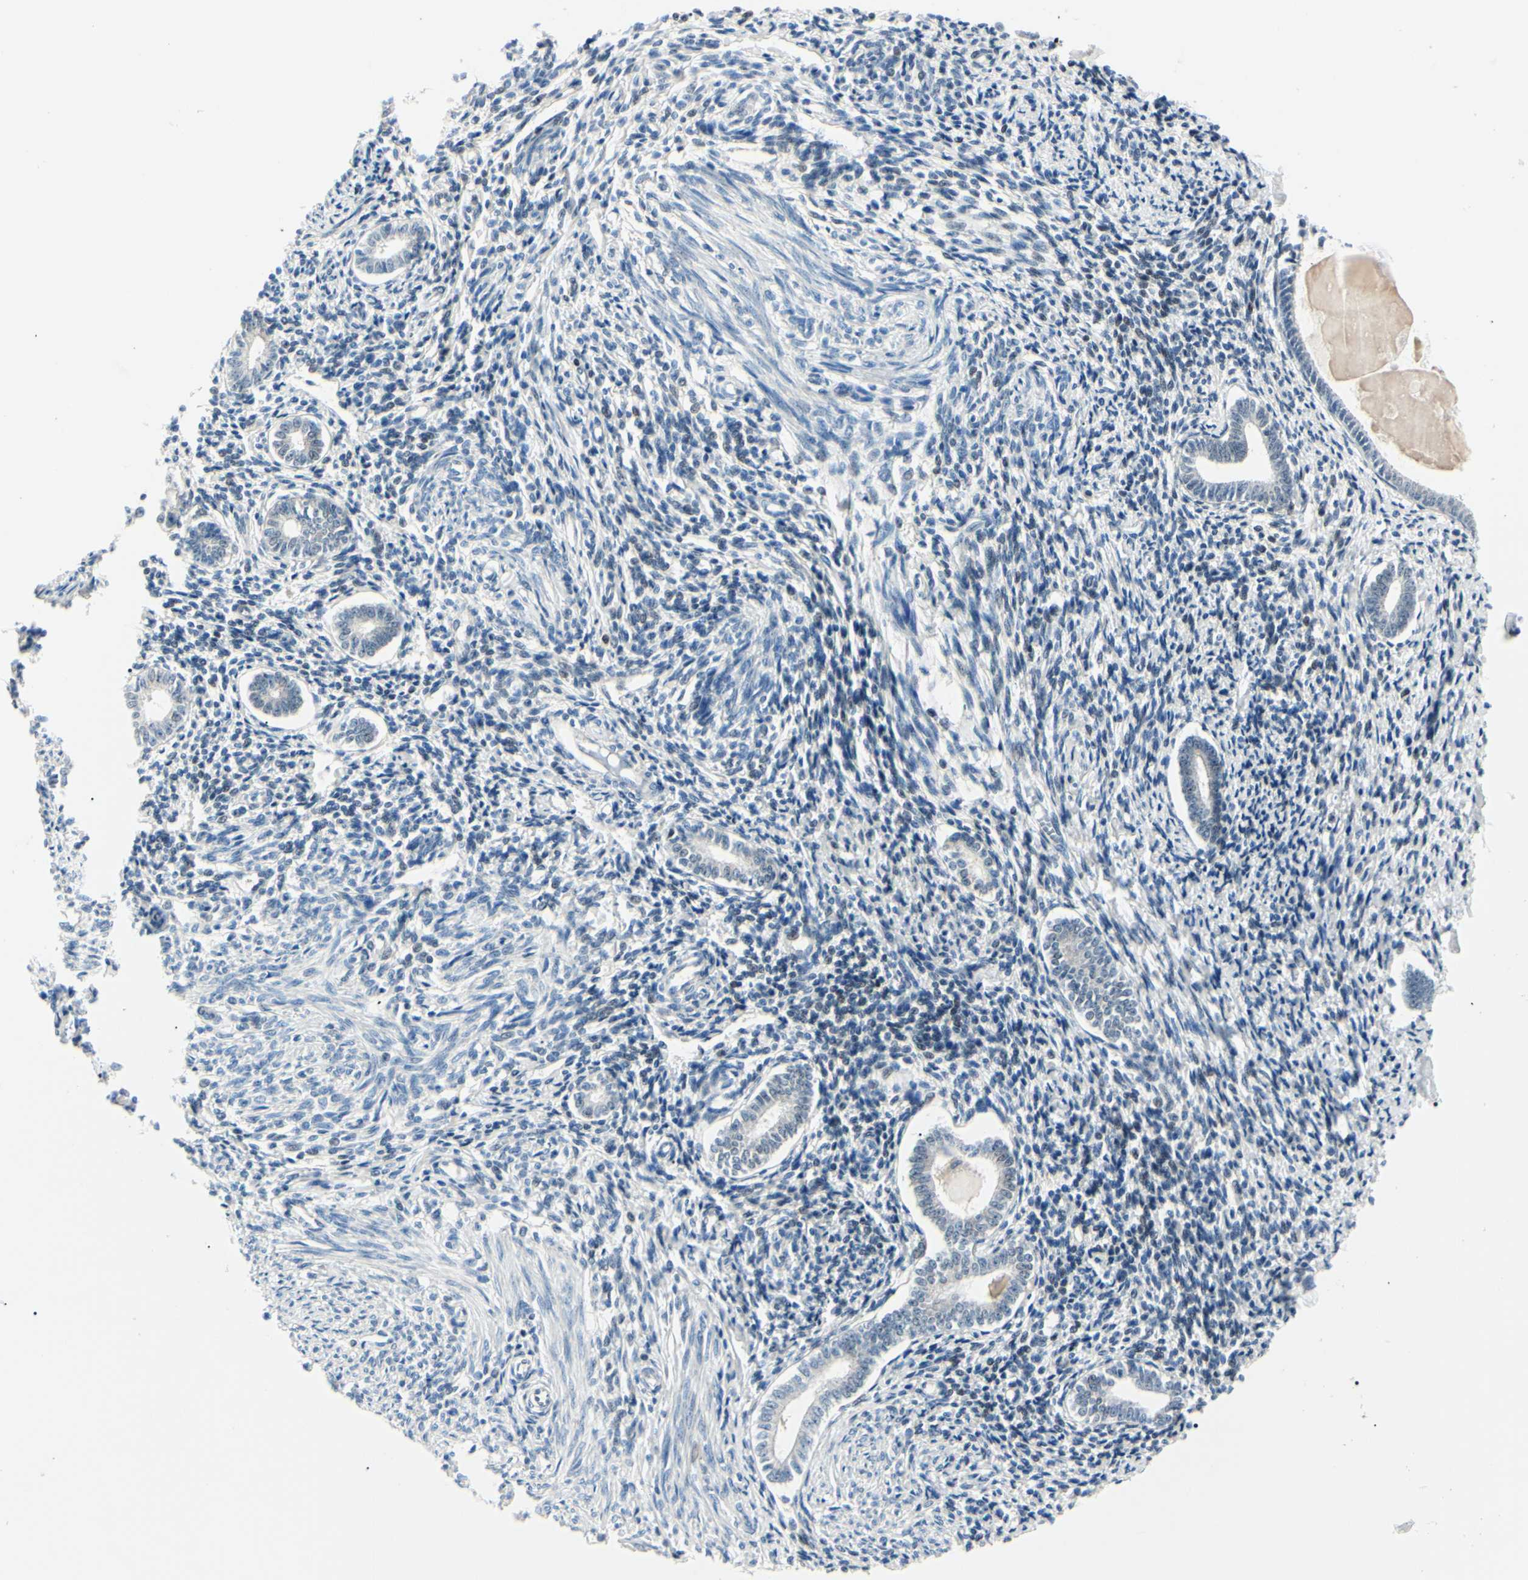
{"staining": {"intensity": "weak", "quantity": "<25%", "location": "cytoplasmic/membranous"}, "tissue": "endometrium", "cell_type": "Cells in endometrial stroma", "image_type": "normal", "snomed": [{"axis": "morphology", "description": "Normal tissue, NOS"}, {"axis": "topography", "description": "Endometrium"}], "caption": "Cells in endometrial stroma are negative for brown protein staining in unremarkable endometrium. (DAB (3,3'-diaminobenzidine) immunohistochemistry with hematoxylin counter stain).", "gene": "PGK1", "patient": {"sex": "female", "age": 71}}